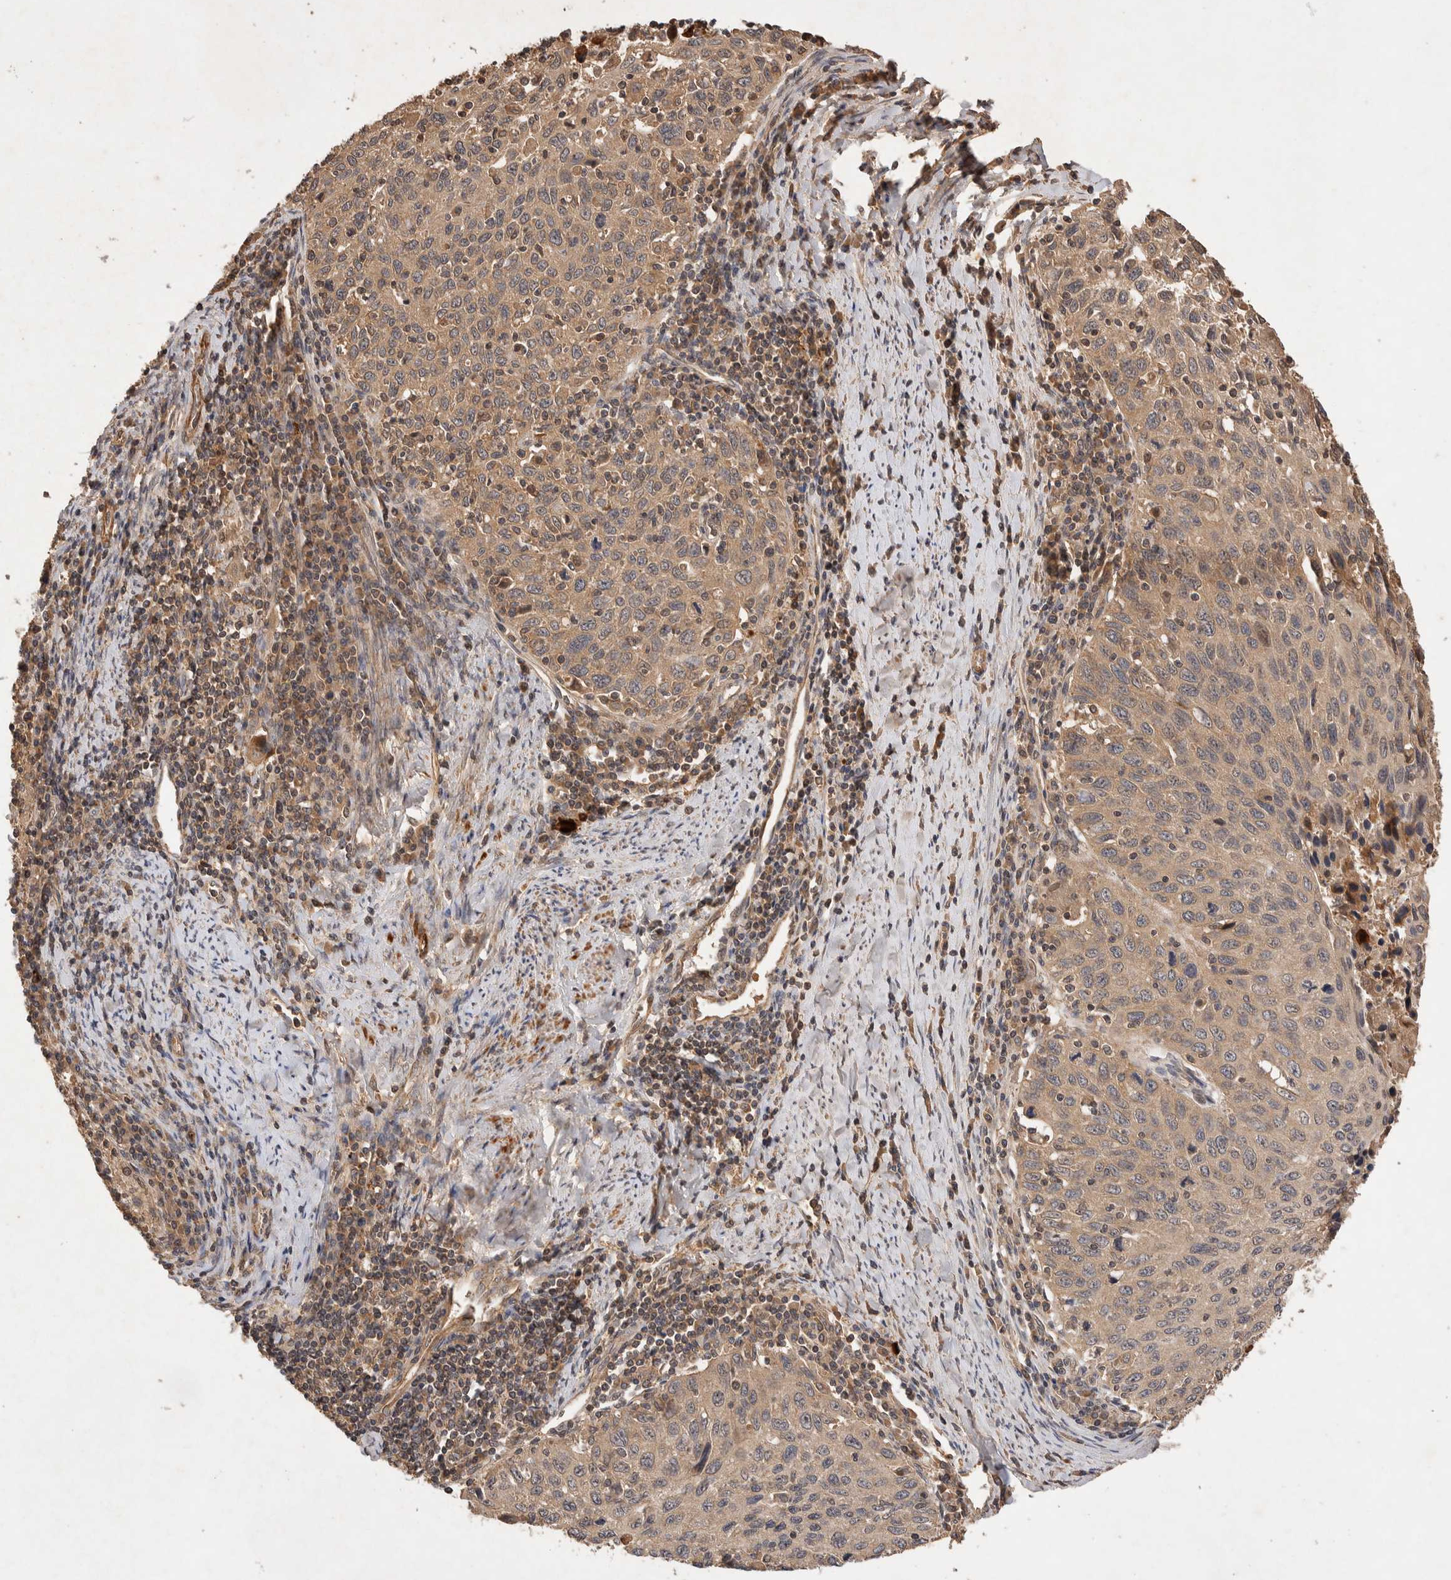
{"staining": {"intensity": "weak", "quantity": "25%-75%", "location": "cytoplasmic/membranous"}, "tissue": "cervical cancer", "cell_type": "Tumor cells", "image_type": "cancer", "snomed": [{"axis": "morphology", "description": "Squamous cell carcinoma, NOS"}, {"axis": "topography", "description": "Cervix"}], "caption": "Cervical cancer stained with a protein marker demonstrates weak staining in tumor cells.", "gene": "NSMAF", "patient": {"sex": "female", "age": 53}}